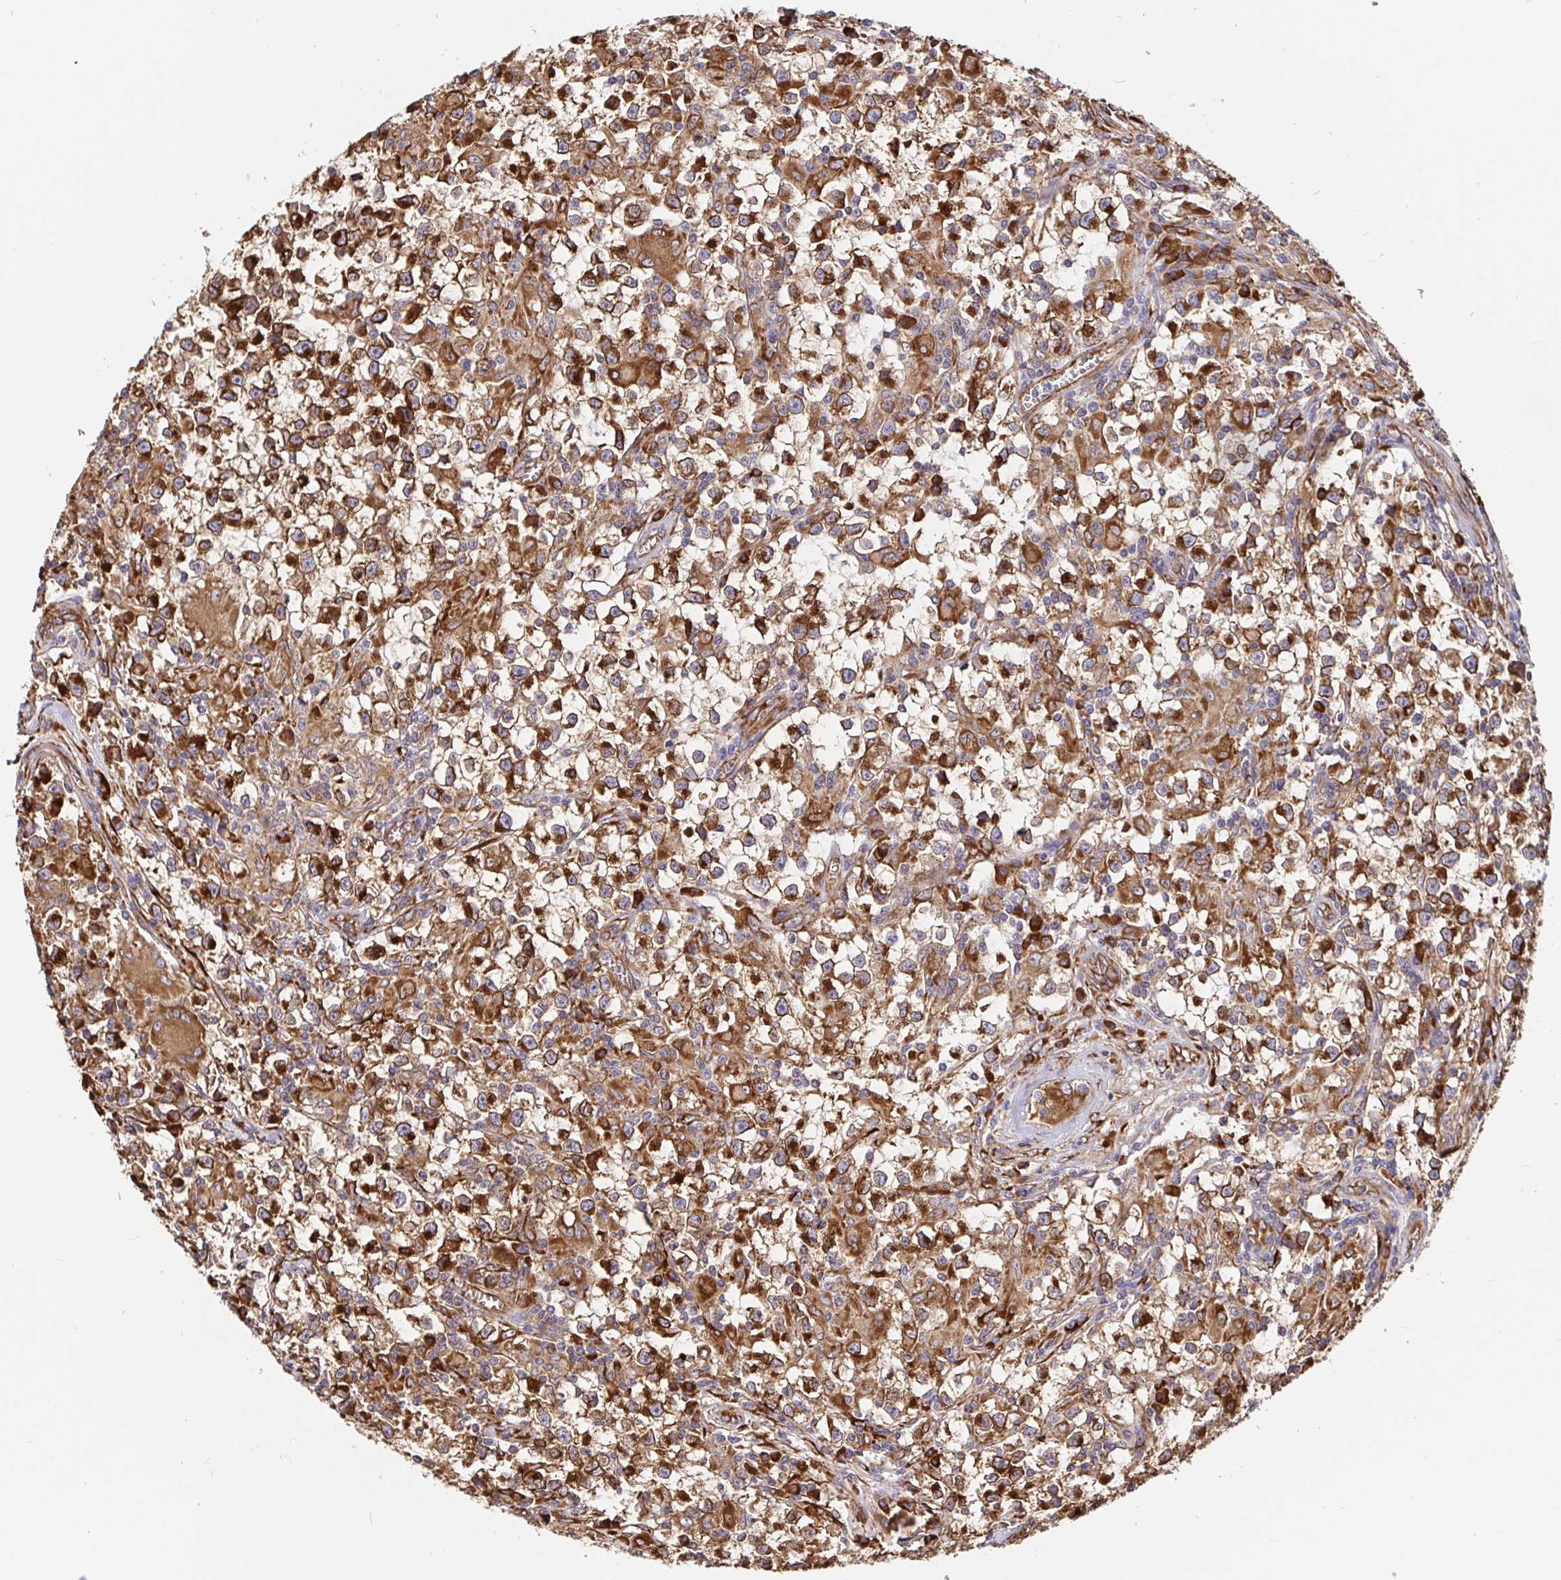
{"staining": {"intensity": "strong", "quantity": ">75%", "location": "cytoplasmic/membranous"}, "tissue": "testis cancer", "cell_type": "Tumor cells", "image_type": "cancer", "snomed": [{"axis": "morphology", "description": "Seminoma, NOS"}, {"axis": "topography", "description": "Testis"}], "caption": "The immunohistochemical stain highlights strong cytoplasmic/membranous expression in tumor cells of testis cancer (seminoma) tissue. Using DAB (brown) and hematoxylin (blue) stains, captured at high magnification using brightfield microscopy.", "gene": "MAOA", "patient": {"sex": "male", "age": 31}}